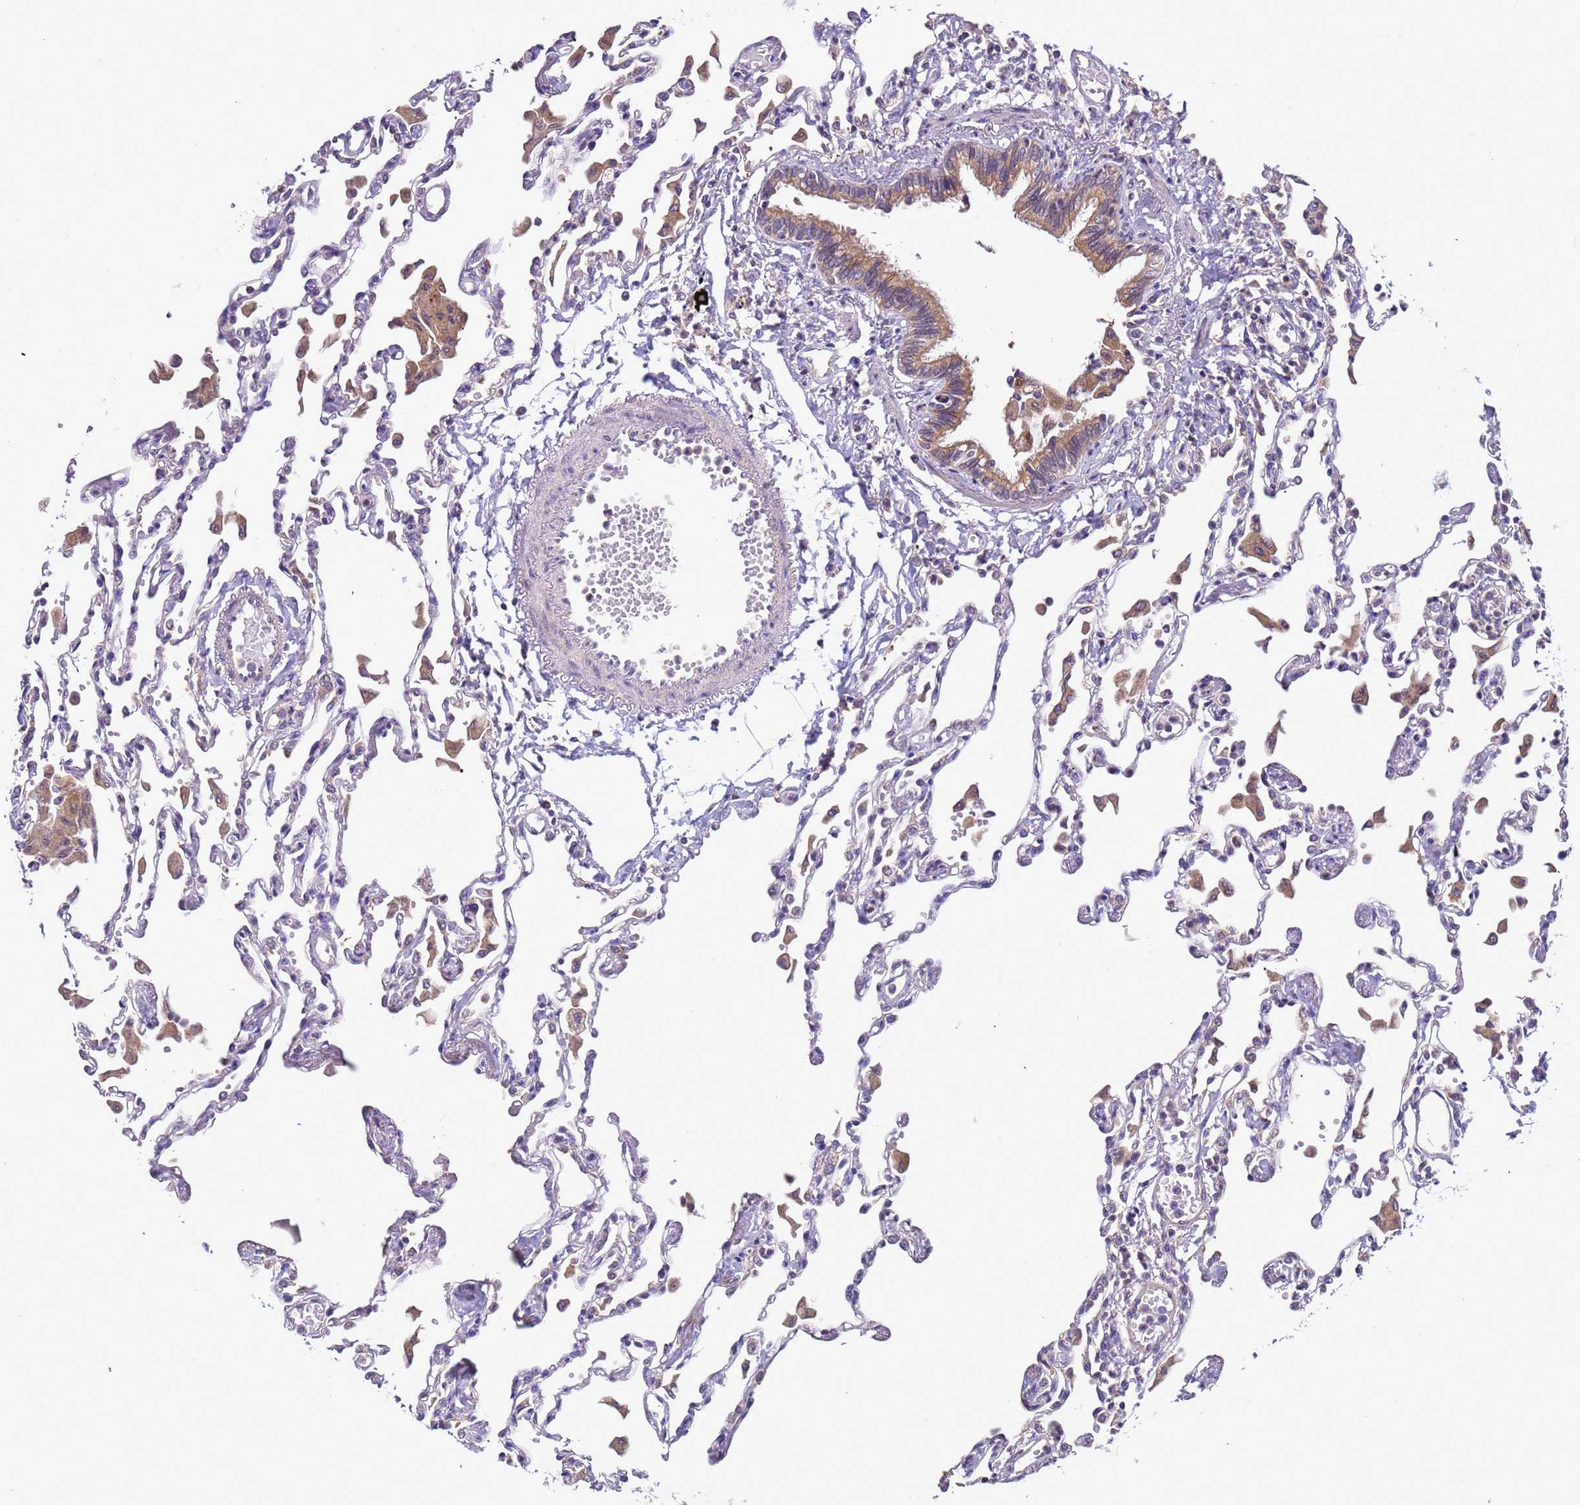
{"staining": {"intensity": "weak", "quantity": "25%-75%", "location": "cytoplasmic/membranous"}, "tissue": "lung", "cell_type": "Alveolar cells", "image_type": "normal", "snomed": [{"axis": "morphology", "description": "Normal tissue, NOS"}, {"axis": "topography", "description": "Bronchus"}, {"axis": "topography", "description": "Lung"}], "caption": "The immunohistochemical stain shows weak cytoplasmic/membranous positivity in alveolar cells of benign lung. Using DAB (brown) and hematoxylin (blue) stains, captured at high magnification using brightfield microscopy.", "gene": "ELMOD2", "patient": {"sex": "female", "age": 49}}